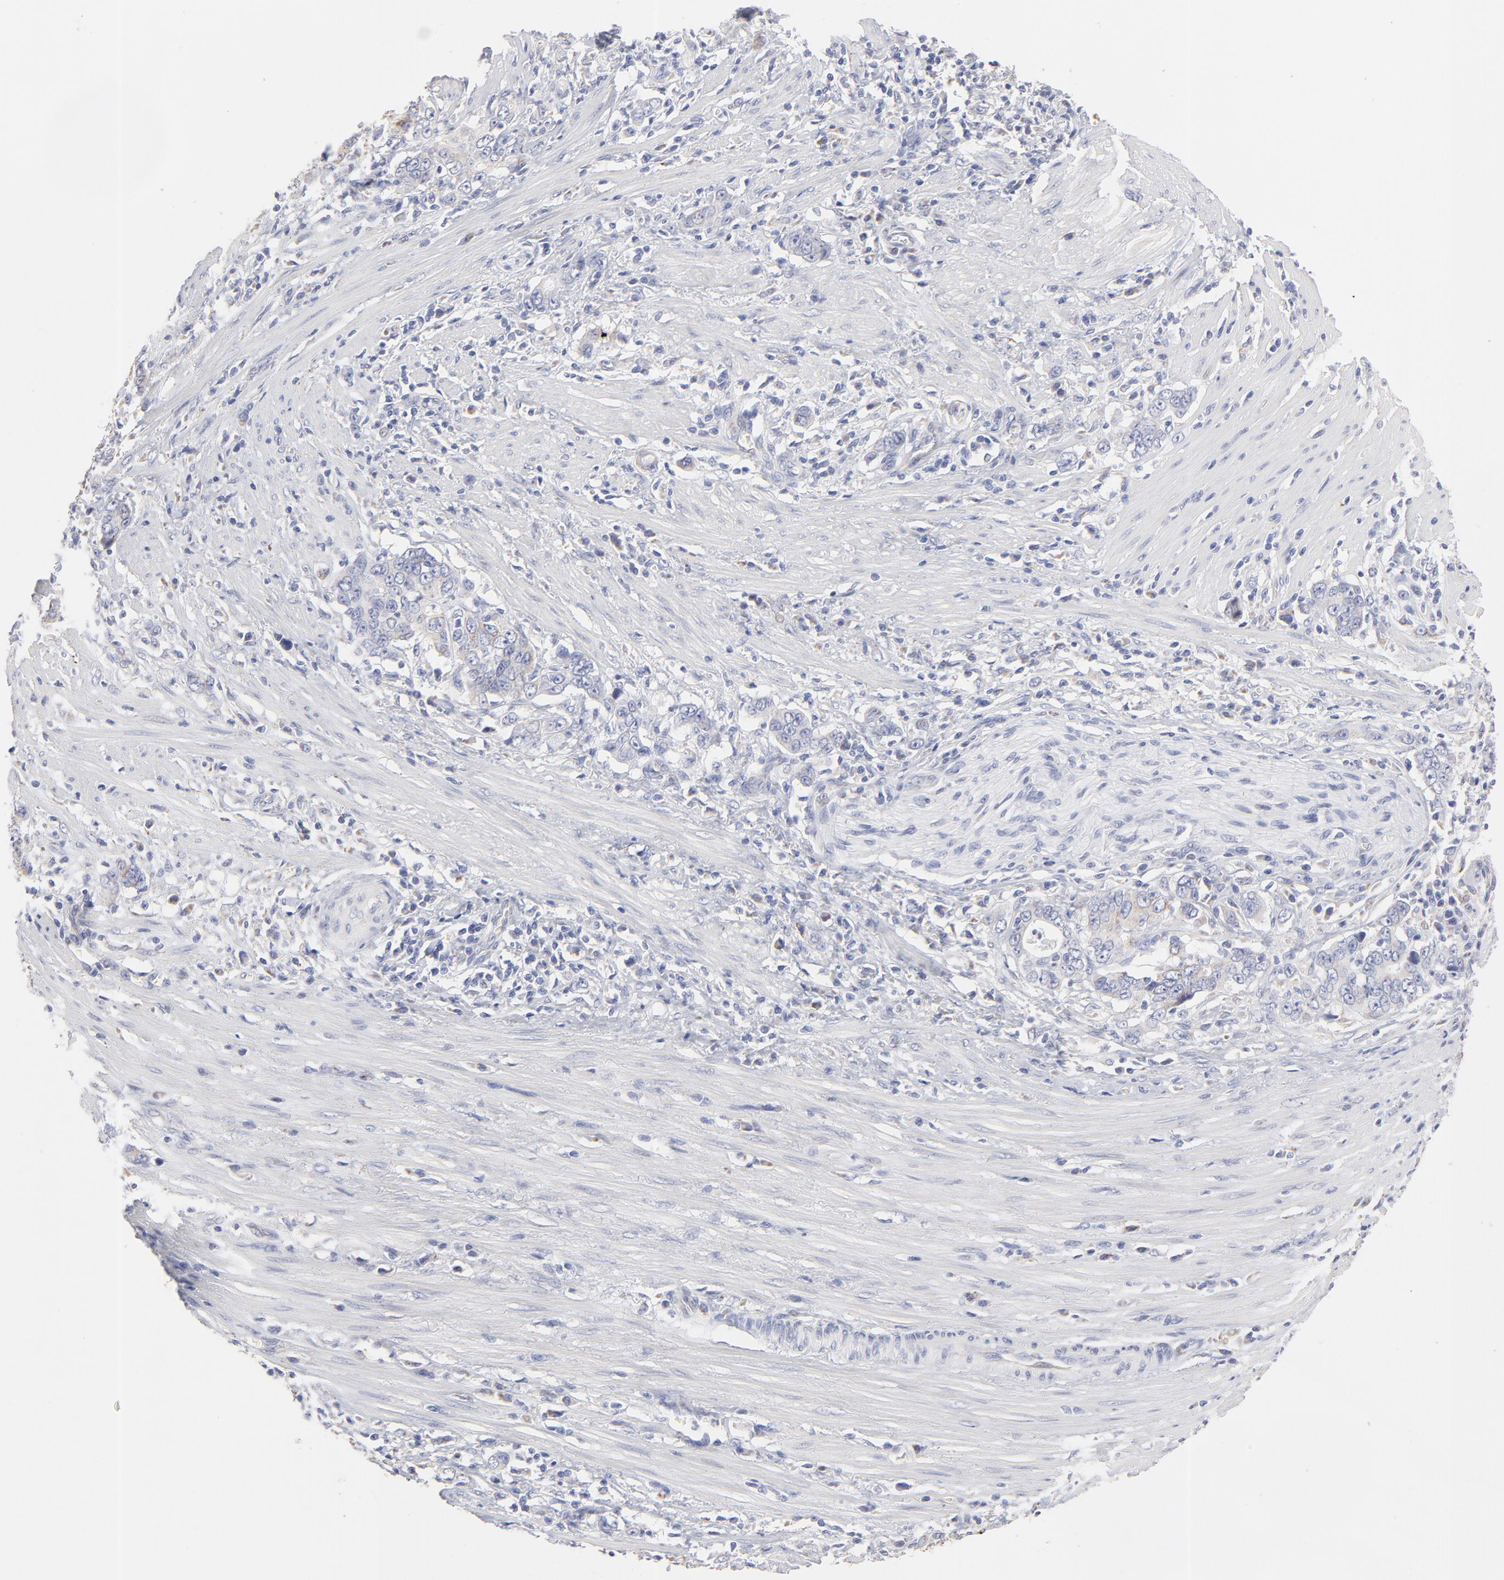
{"staining": {"intensity": "weak", "quantity": ">75%", "location": "cytoplasmic/membranous"}, "tissue": "stomach cancer", "cell_type": "Tumor cells", "image_type": "cancer", "snomed": [{"axis": "morphology", "description": "Adenocarcinoma, NOS"}, {"axis": "topography", "description": "Stomach, lower"}], "caption": "A brown stain labels weak cytoplasmic/membranous staining of a protein in human stomach cancer tumor cells.", "gene": "TST", "patient": {"sex": "female", "age": 72}}